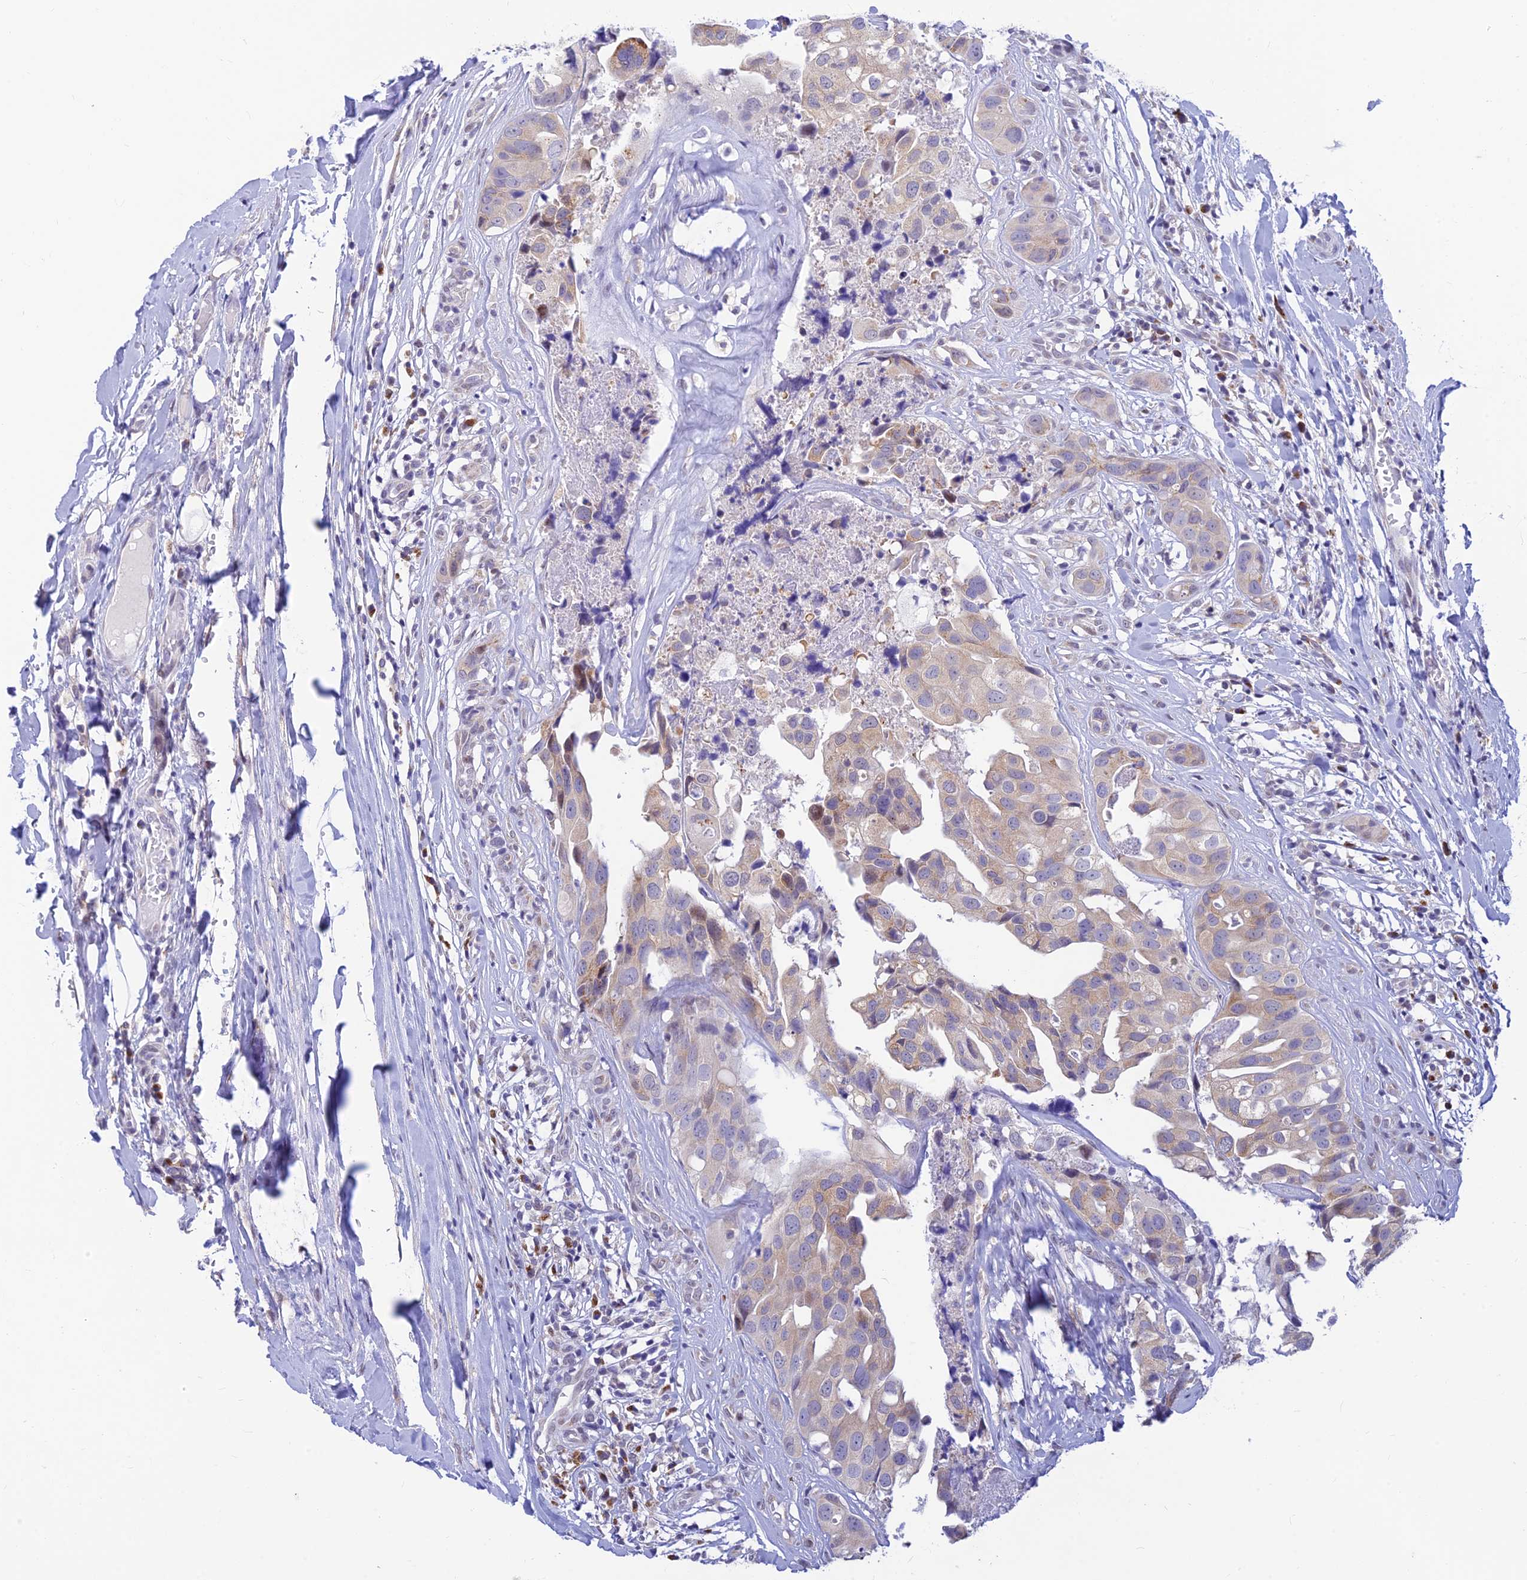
{"staining": {"intensity": "weak", "quantity": "<25%", "location": "cytoplasmic/membranous"}, "tissue": "head and neck cancer", "cell_type": "Tumor cells", "image_type": "cancer", "snomed": [{"axis": "morphology", "description": "Adenocarcinoma, NOS"}, {"axis": "morphology", "description": "Adenocarcinoma, metastatic, NOS"}, {"axis": "topography", "description": "Head-Neck"}], "caption": "Head and neck cancer stained for a protein using IHC displays no positivity tumor cells.", "gene": "INKA1", "patient": {"sex": "male", "age": 75}}